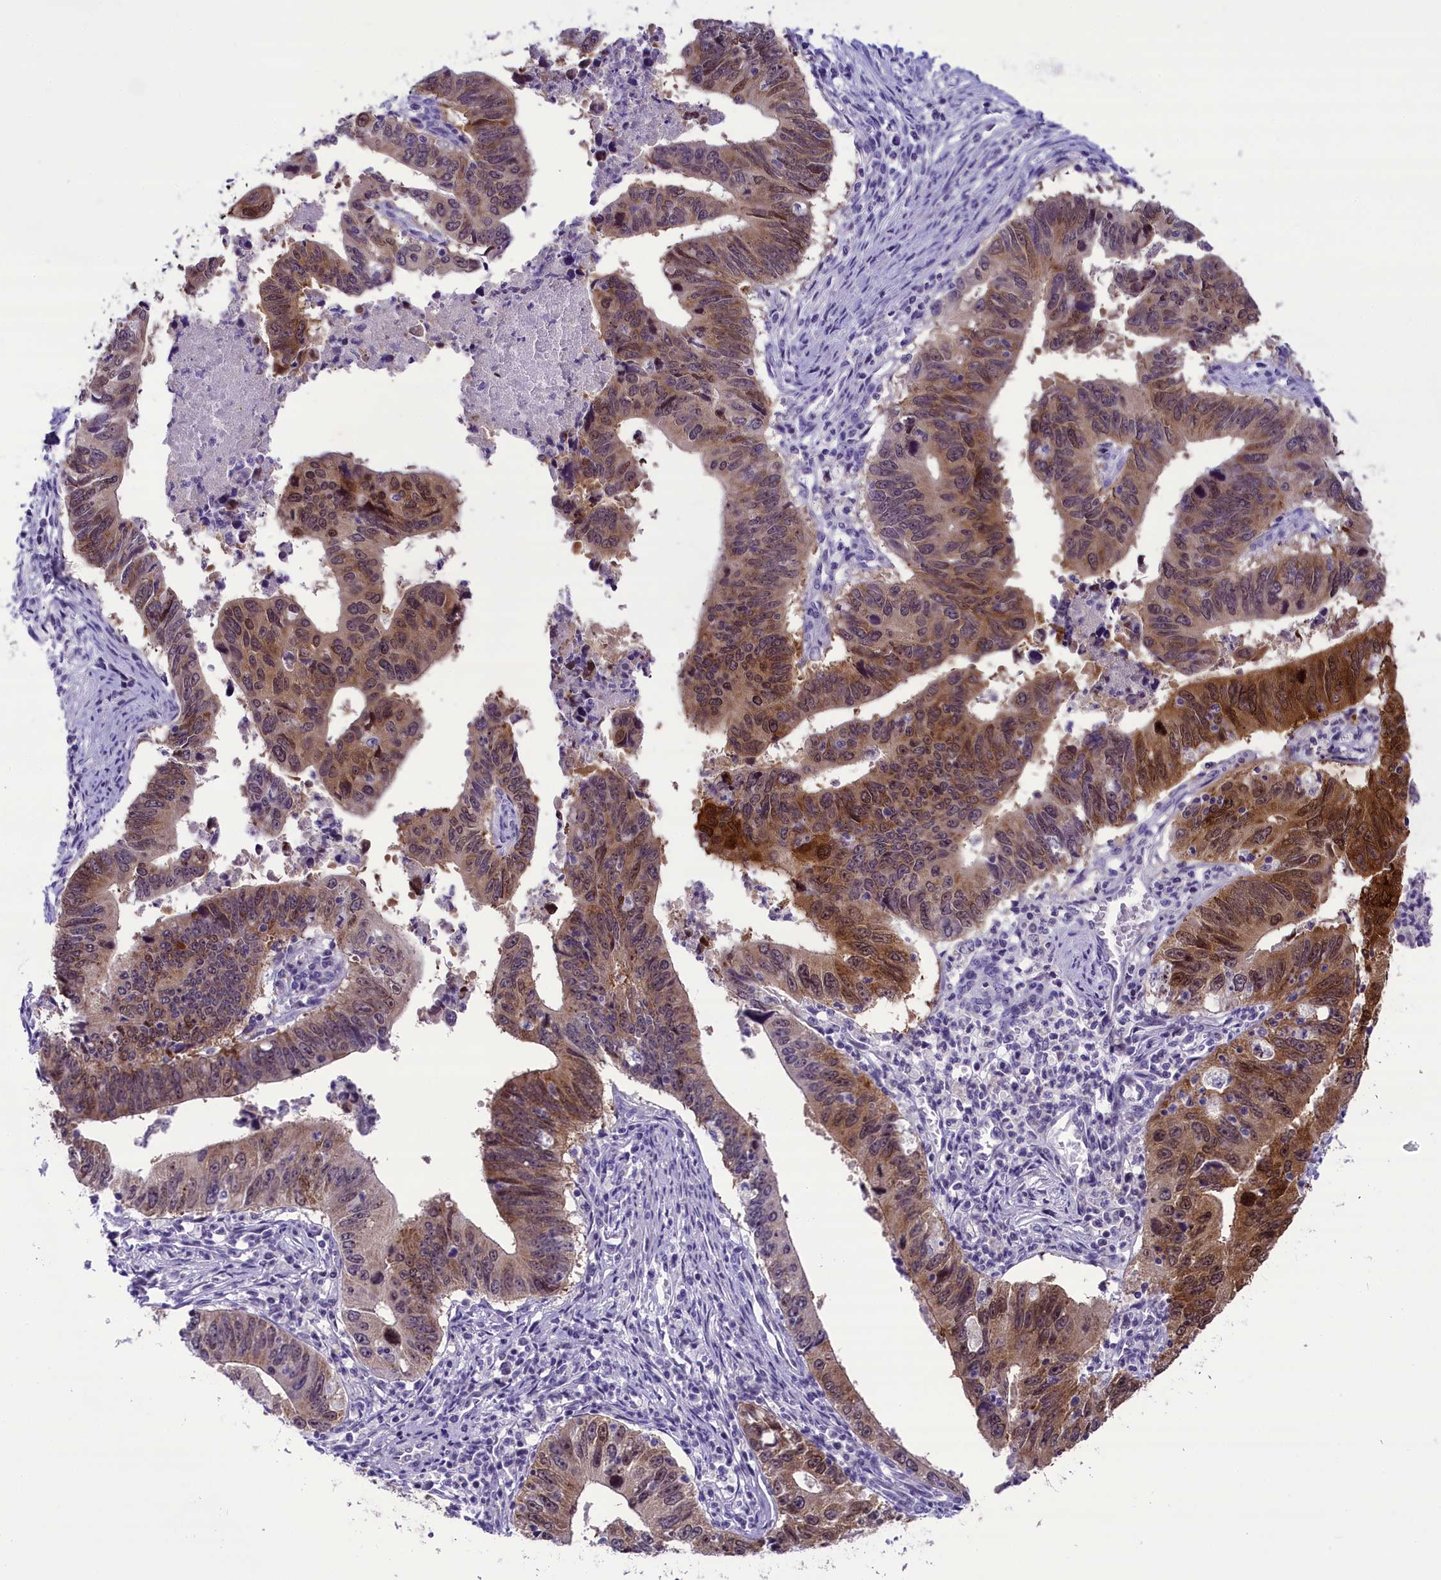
{"staining": {"intensity": "moderate", "quantity": "25%-75%", "location": "cytoplasmic/membranous,nuclear"}, "tissue": "stomach cancer", "cell_type": "Tumor cells", "image_type": "cancer", "snomed": [{"axis": "morphology", "description": "Adenocarcinoma, NOS"}, {"axis": "topography", "description": "Stomach"}], "caption": "IHC photomicrograph of neoplastic tissue: stomach cancer (adenocarcinoma) stained using immunohistochemistry demonstrates medium levels of moderate protein expression localized specifically in the cytoplasmic/membranous and nuclear of tumor cells, appearing as a cytoplasmic/membranous and nuclear brown color.", "gene": "PRR15", "patient": {"sex": "male", "age": 59}}